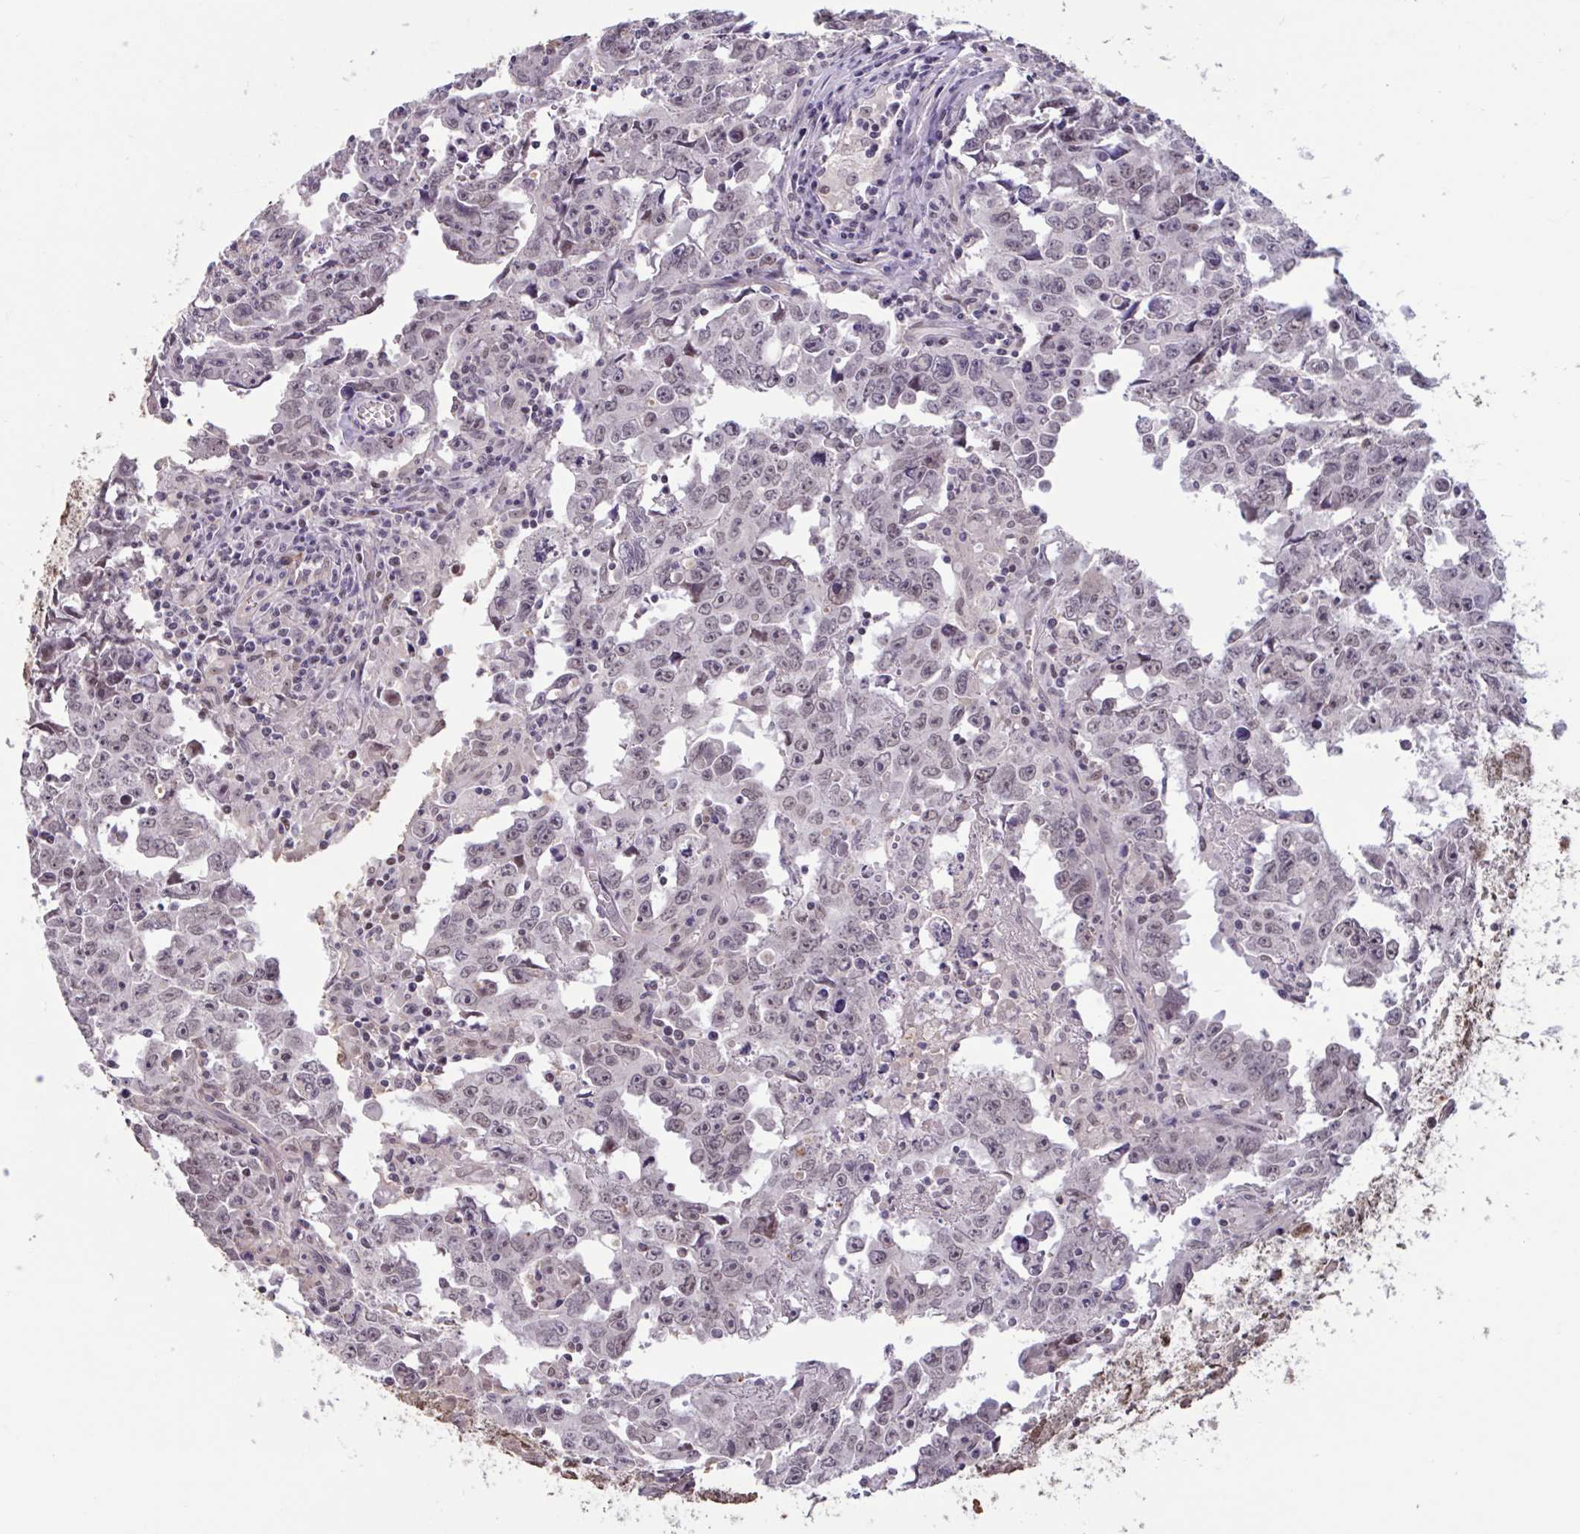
{"staining": {"intensity": "moderate", "quantity": ">75%", "location": "nuclear"}, "tissue": "testis cancer", "cell_type": "Tumor cells", "image_type": "cancer", "snomed": [{"axis": "morphology", "description": "Carcinoma, Embryonal, NOS"}, {"axis": "topography", "description": "Testis"}], "caption": "The immunohistochemical stain shows moderate nuclear positivity in tumor cells of embryonal carcinoma (testis) tissue.", "gene": "ZNF414", "patient": {"sex": "male", "age": 22}}